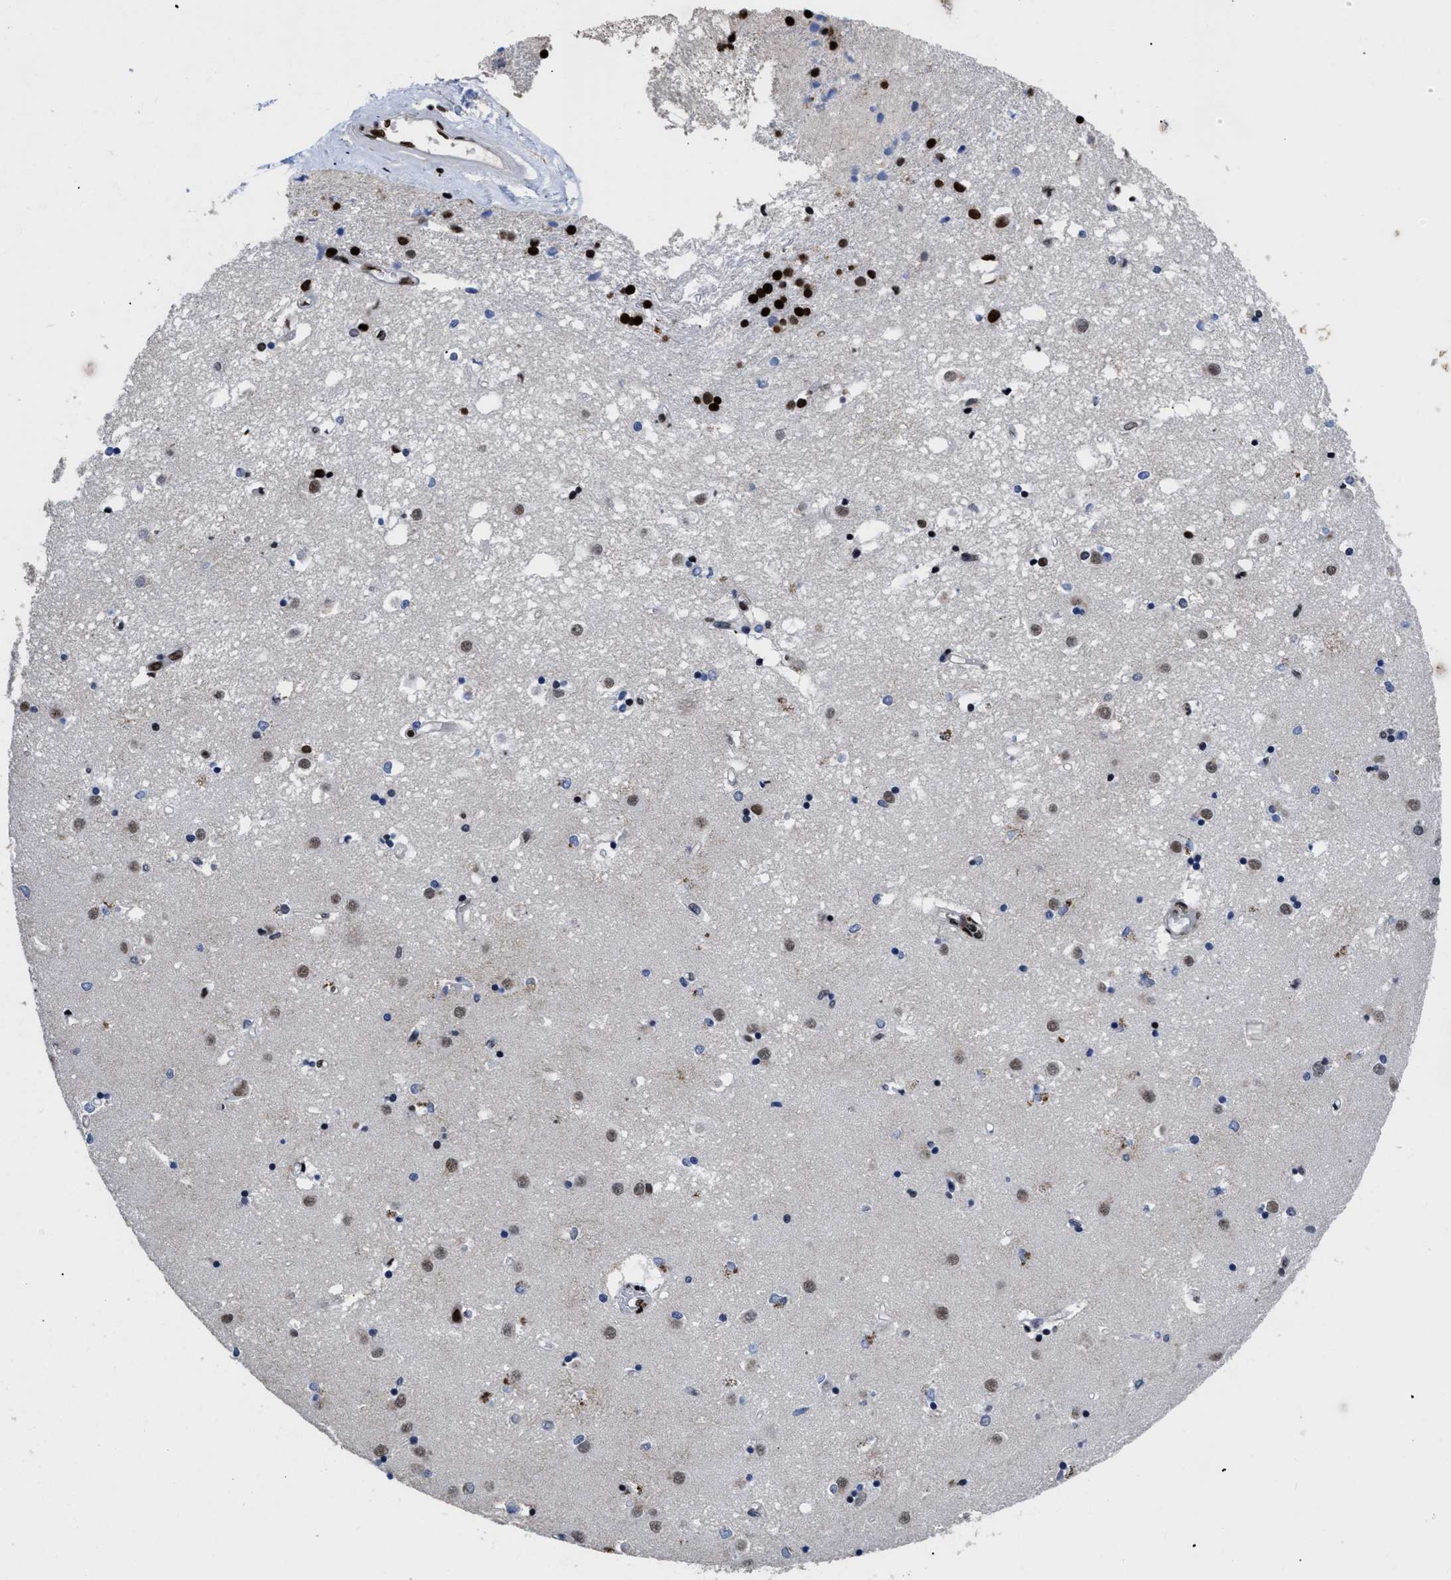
{"staining": {"intensity": "strong", "quantity": "25%-75%", "location": "nuclear"}, "tissue": "caudate", "cell_type": "Glial cells", "image_type": "normal", "snomed": [{"axis": "morphology", "description": "Normal tissue, NOS"}, {"axis": "topography", "description": "Lateral ventricle wall"}], "caption": "This photomicrograph shows IHC staining of benign human caudate, with high strong nuclear staining in approximately 25%-75% of glial cells.", "gene": "CALHM3", "patient": {"sex": "male", "age": 45}}